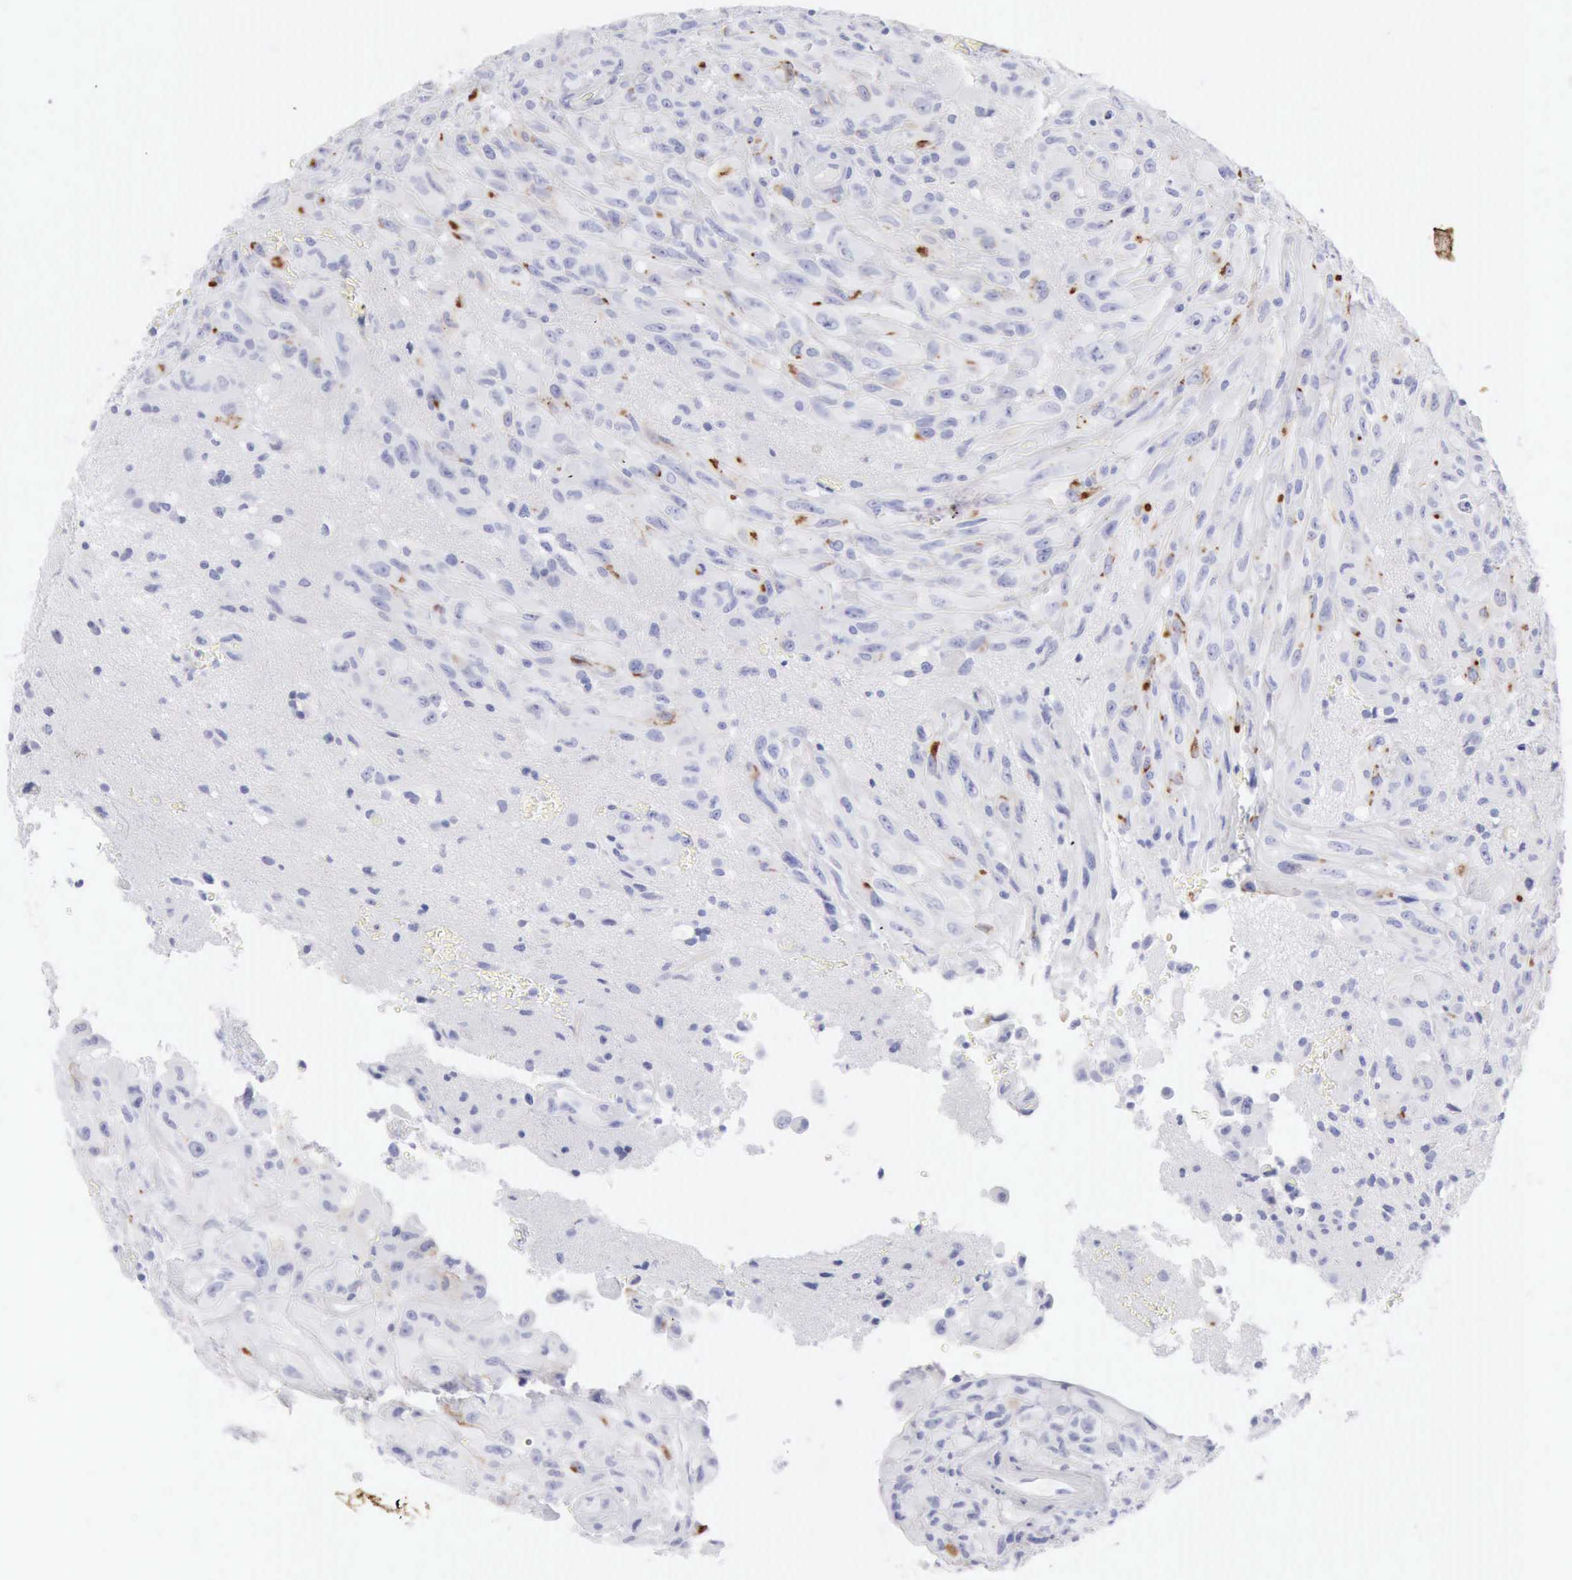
{"staining": {"intensity": "negative", "quantity": "none", "location": "none"}, "tissue": "glioma", "cell_type": "Tumor cells", "image_type": "cancer", "snomed": [{"axis": "morphology", "description": "Glioma, malignant, High grade"}, {"axis": "topography", "description": "Brain"}], "caption": "Glioma stained for a protein using immunohistochemistry reveals no expression tumor cells.", "gene": "KRT10", "patient": {"sex": "male", "age": 48}}